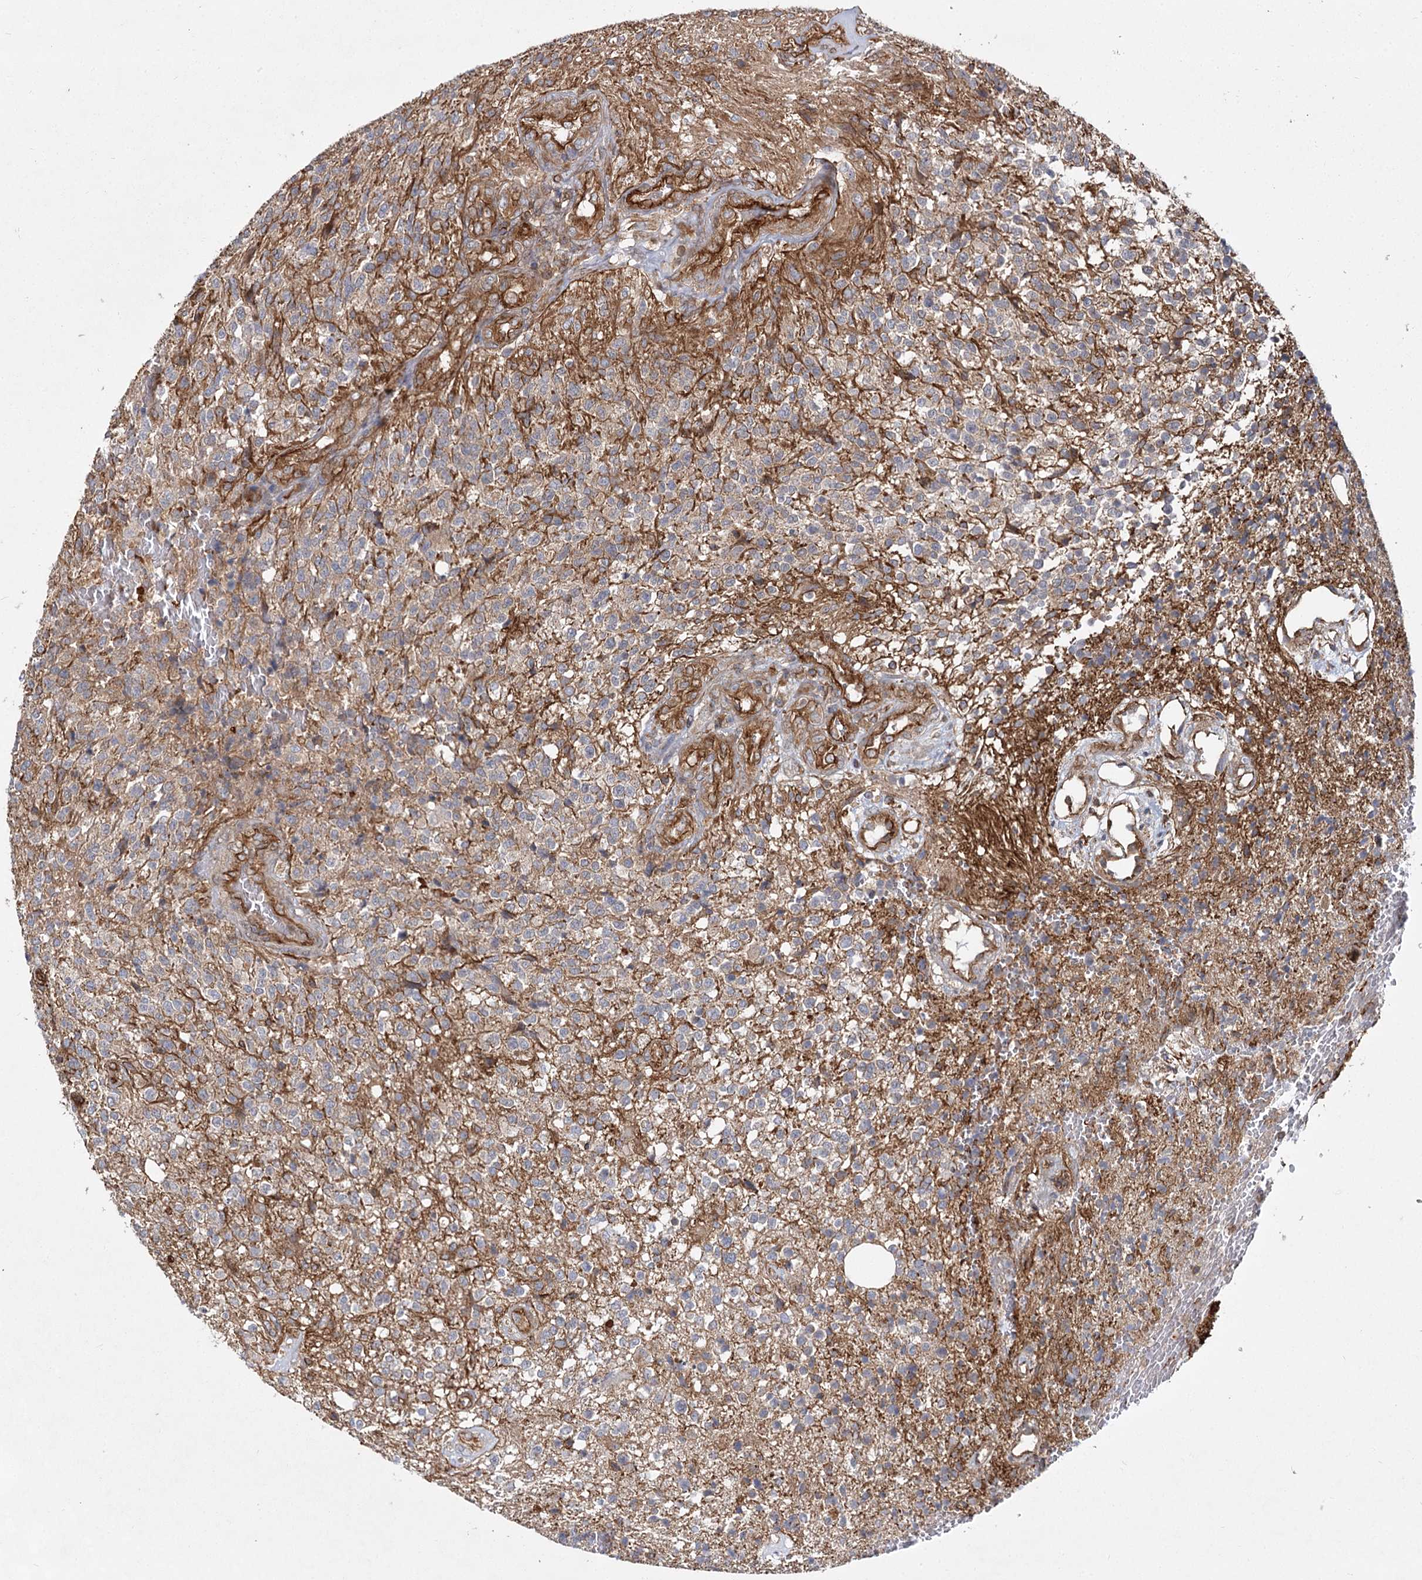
{"staining": {"intensity": "strong", "quantity": "<25%", "location": "cytoplasmic/membranous"}, "tissue": "glioma", "cell_type": "Tumor cells", "image_type": "cancer", "snomed": [{"axis": "morphology", "description": "Glioma, malignant, High grade"}, {"axis": "topography", "description": "Brain"}], "caption": "Protein expression analysis of glioma displays strong cytoplasmic/membranous expression in about <25% of tumor cells.", "gene": "IQSEC1", "patient": {"sex": "male", "age": 56}}